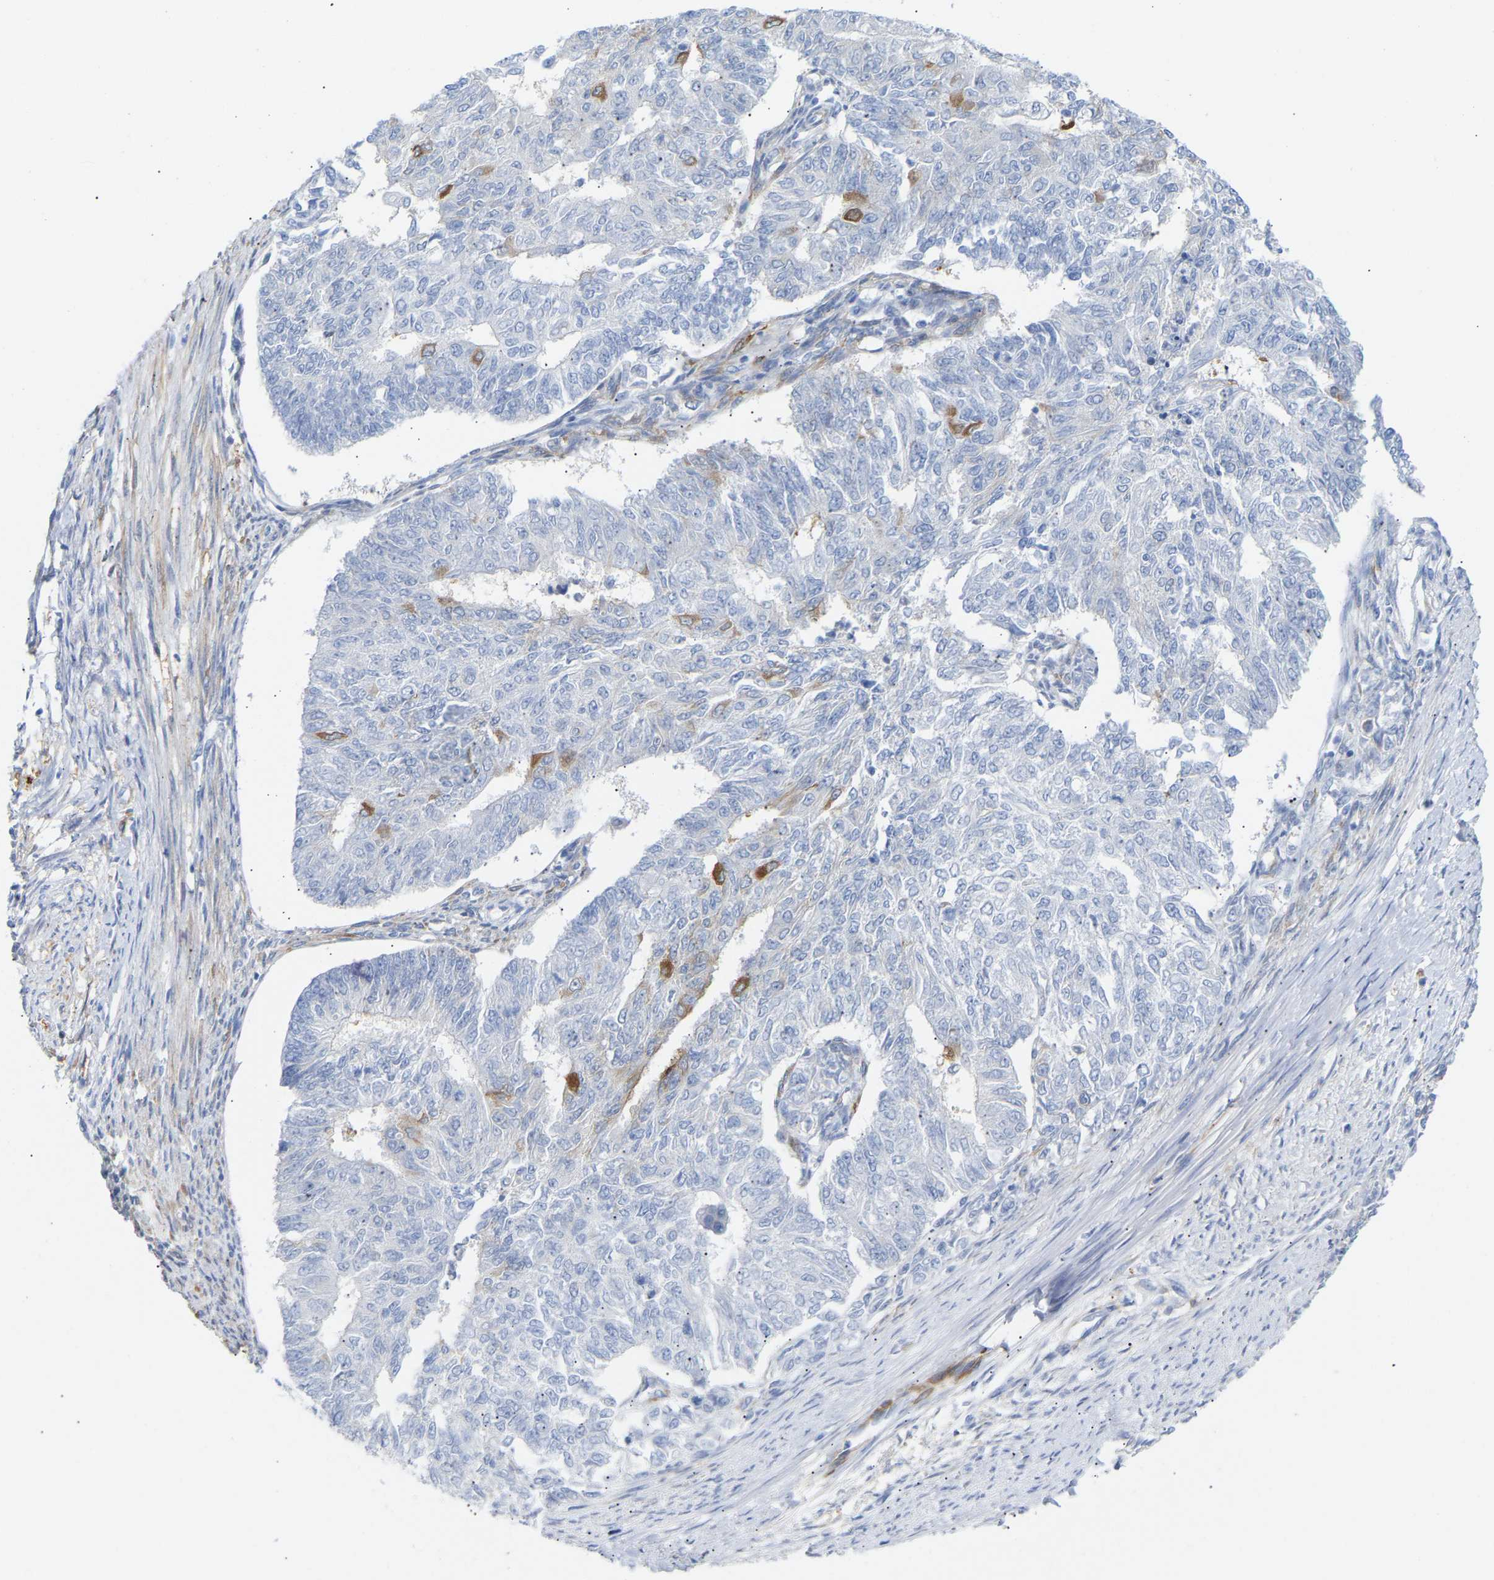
{"staining": {"intensity": "moderate", "quantity": "<25%", "location": "cytoplasmic/membranous"}, "tissue": "endometrial cancer", "cell_type": "Tumor cells", "image_type": "cancer", "snomed": [{"axis": "morphology", "description": "Adenocarcinoma, NOS"}, {"axis": "topography", "description": "Endometrium"}], "caption": "Tumor cells display moderate cytoplasmic/membranous positivity in approximately <25% of cells in endometrial cancer (adenocarcinoma). (DAB IHC with brightfield microscopy, high magnification).", "gene": "AMPH", "patient": {"sex": "female", "age": 32}}